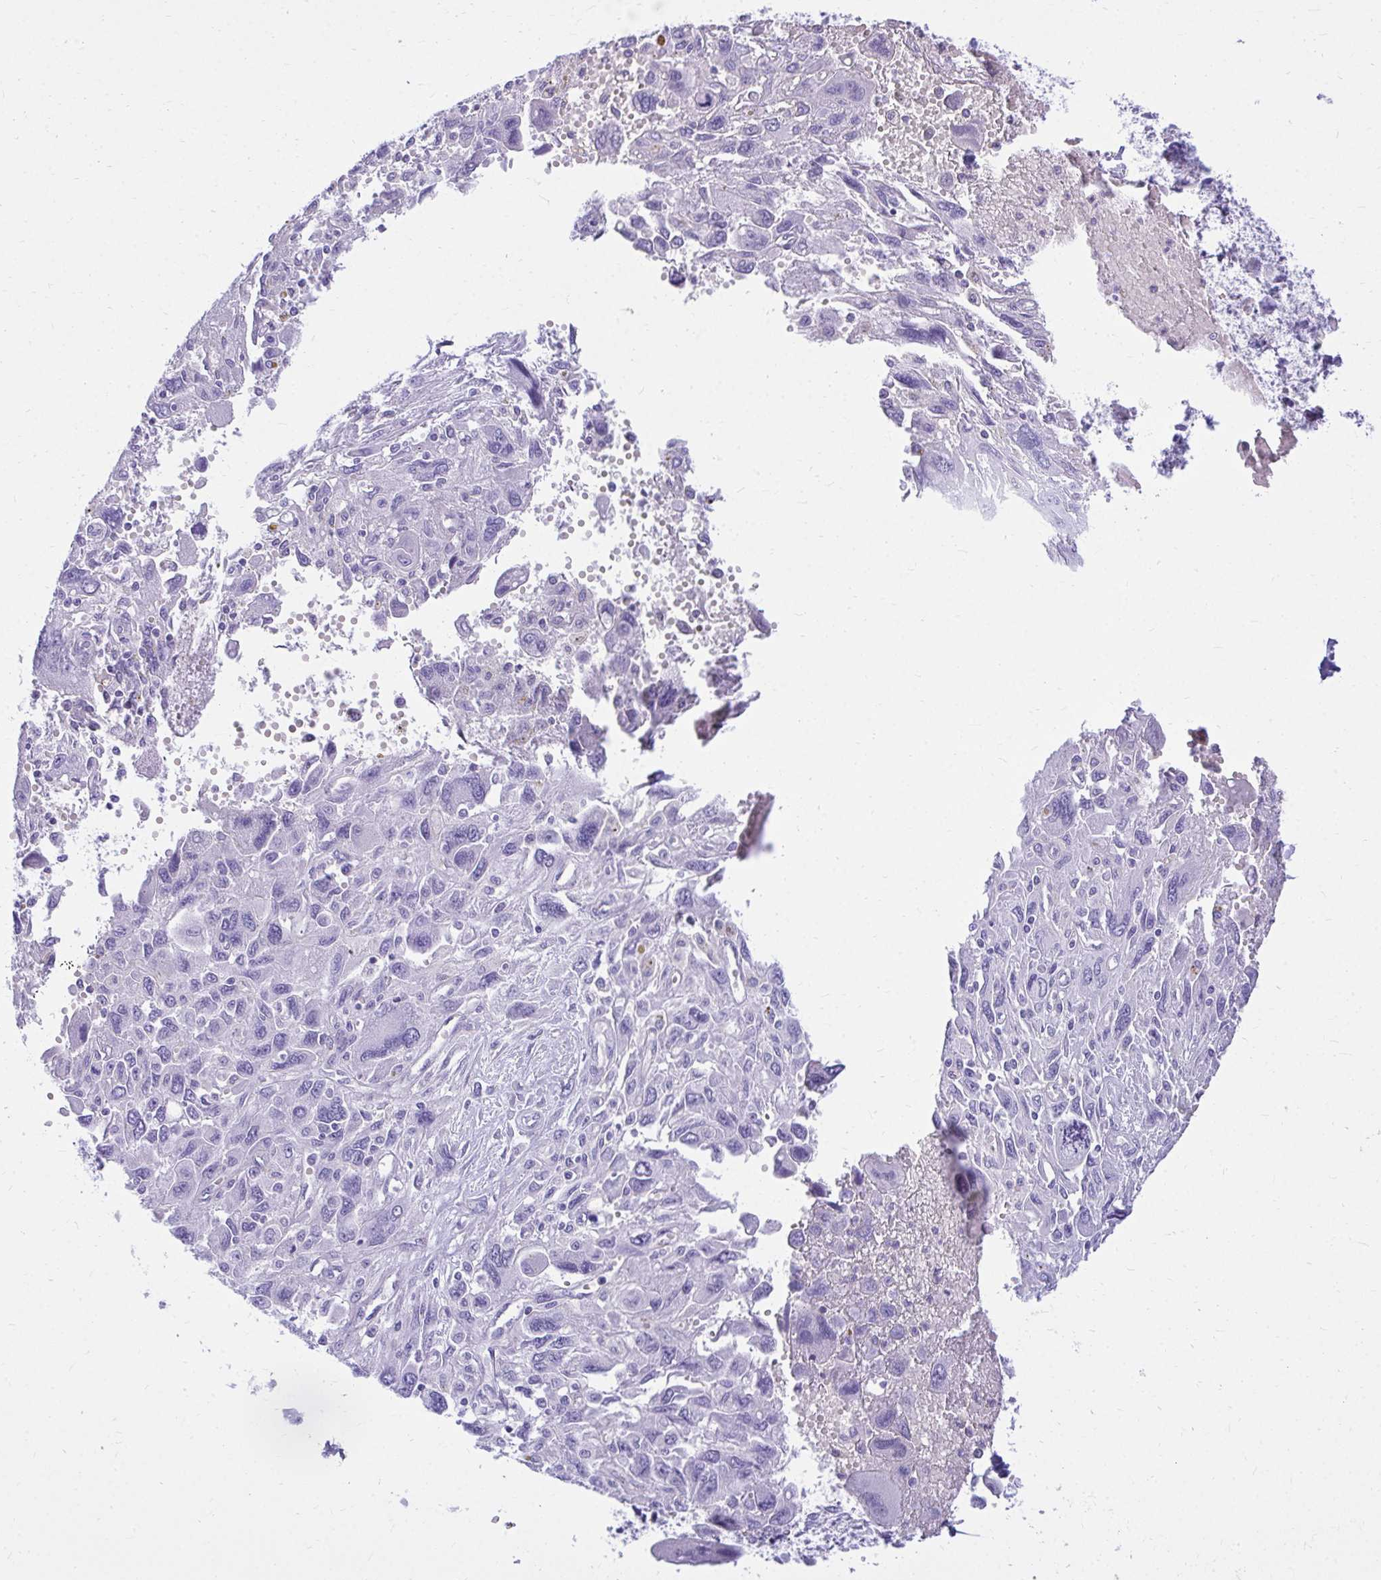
{"staining": {"intensity": "negative", "quantity": "none", "location": "none"}, "tissue": "pancreatic cancer", "cell_type": "Tumor cells", "image_type": "cancer", "snomed": [{"axis": "morphology", "description": "Adenocarcinoma, NOS"}, {"axis": "topography", "description": "Pancreas"}], "caption": "Tumor cells show no significant protein expression in adenocarcinoma (pancreatic).", "gene": "PELI3", "patient": {"sex": "female", "age": 47}}